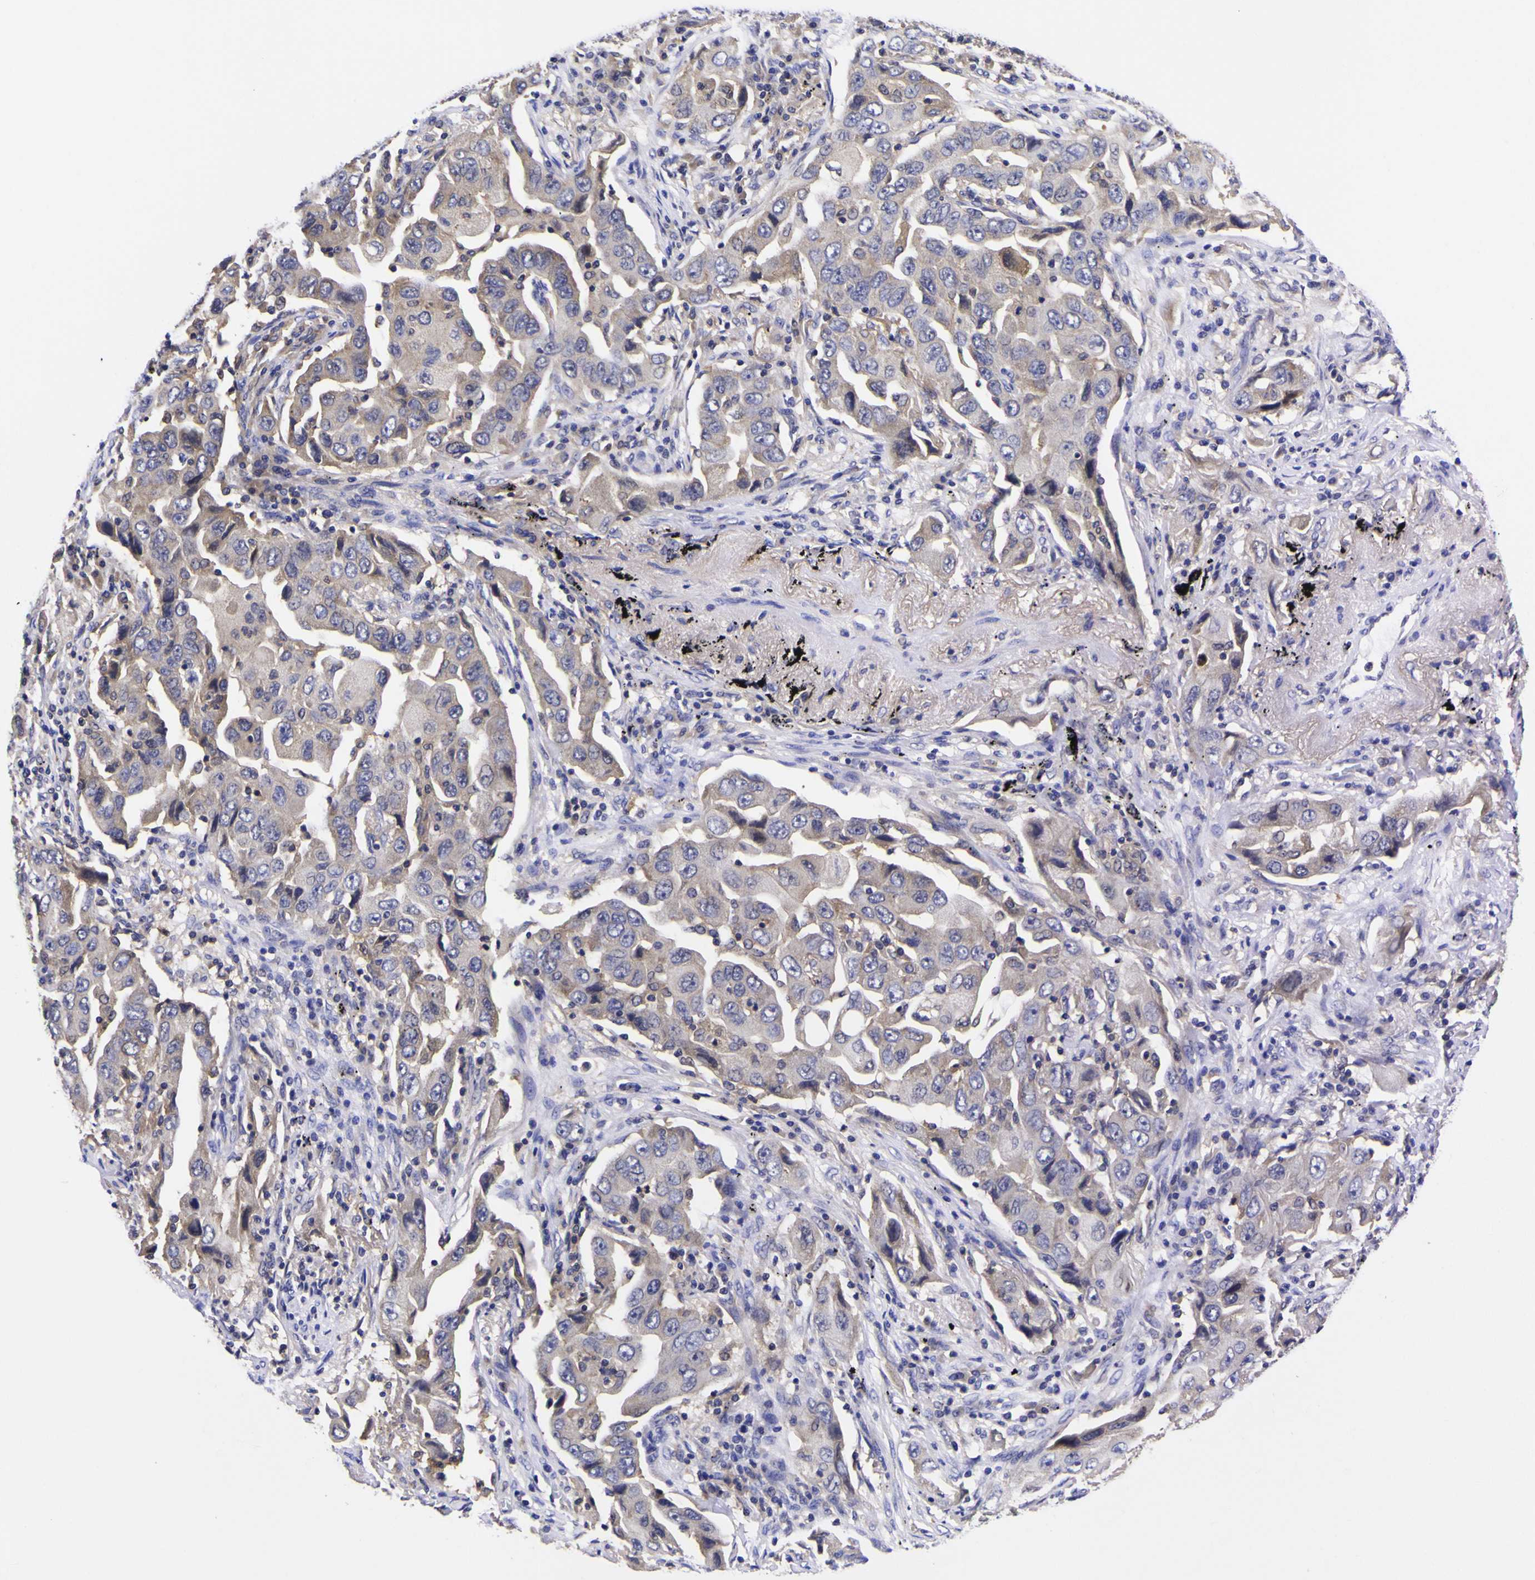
{"staining": {"intensity": "weak", "quantity": ">75%", "location": "cytoplasmic/membranous"}, "tissue": "lung cancer", "cell_type": "Tumor cells", "image_type": "cancer", "snomed": [{"axis": "morphology", "description": "Adenocarcinoma, NOS"}, {"axis": "topography", "description": "Lung"}], "caption": "Weak cytoplasmic/membranous positivity for a protein is present in about >75% of tumor cells of lung cancer using immunohistochemistry.", "gene": "MAPK14", "patient": {"sex": "female", "age": 65}}